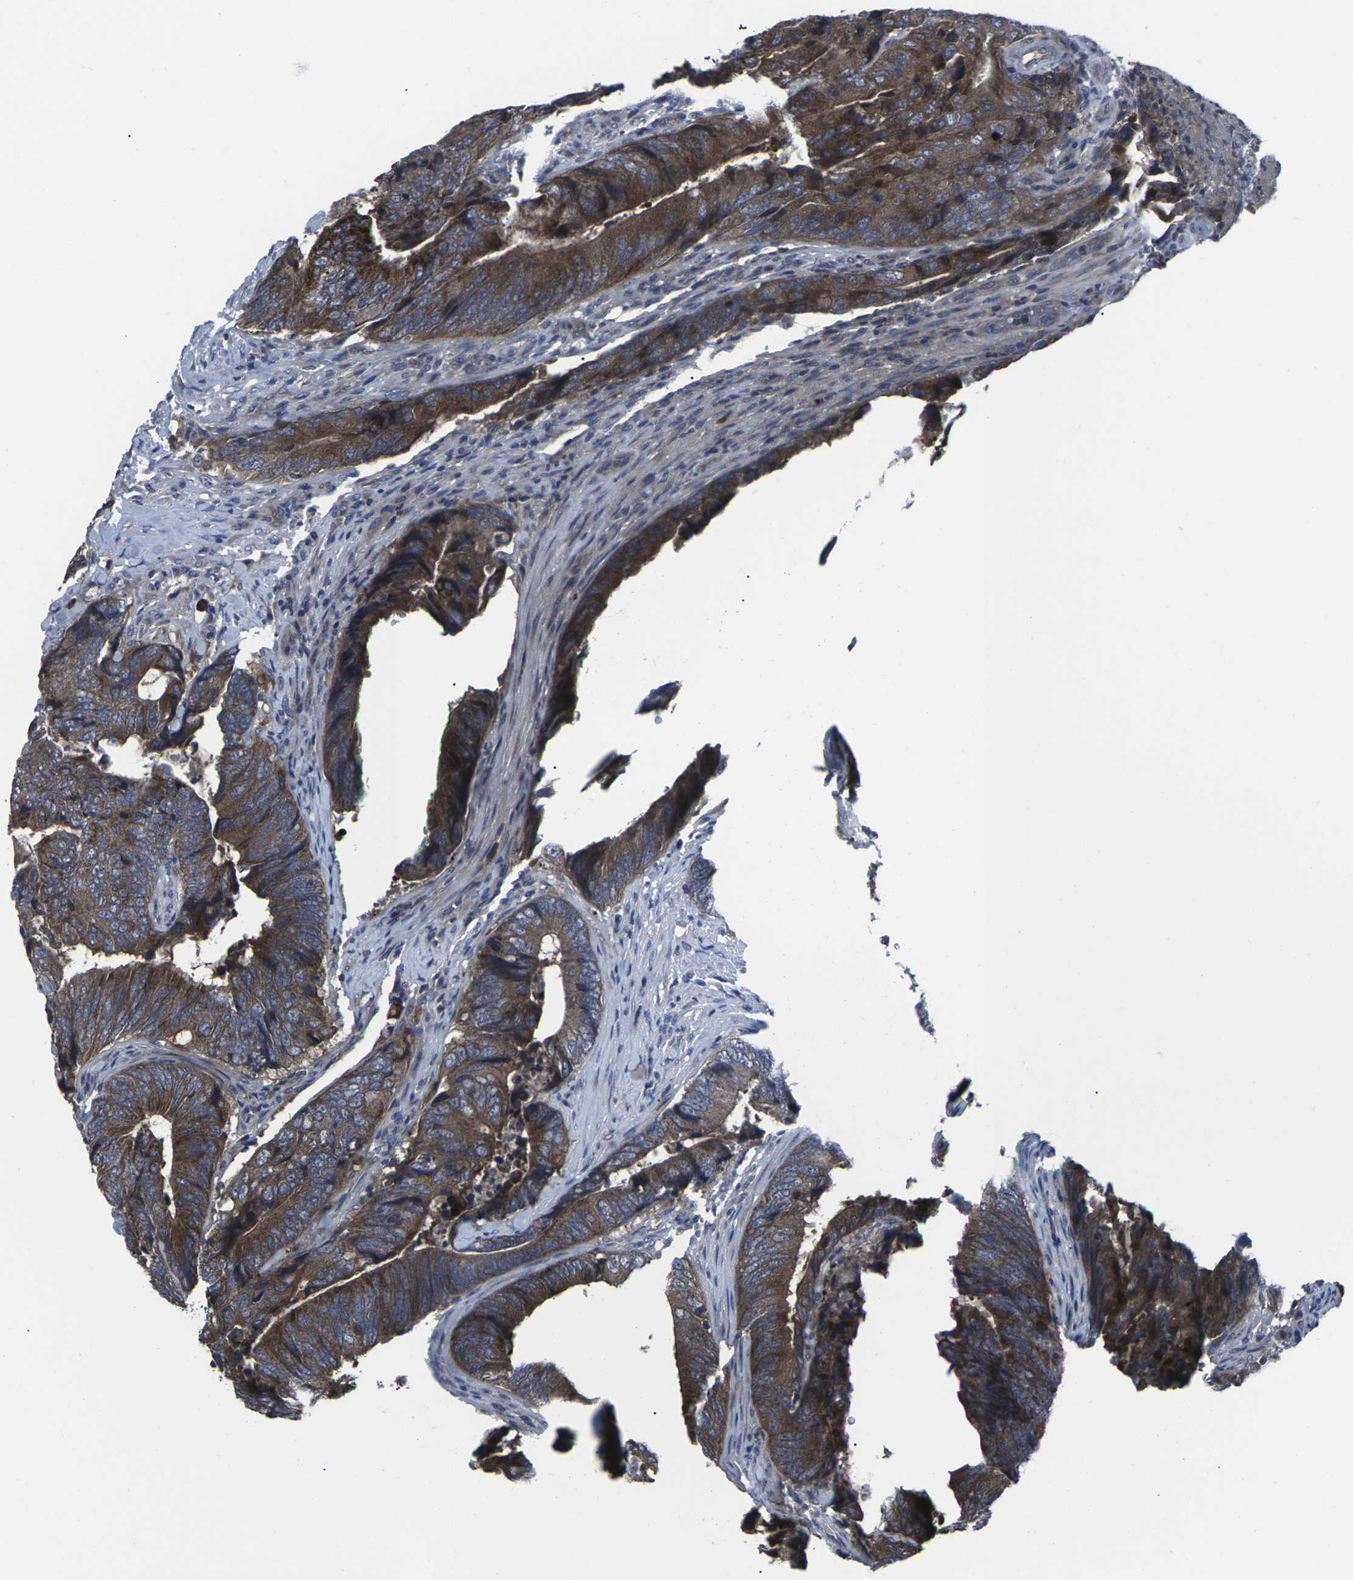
{"staining": {"intensity": "strong", "quantity": ">75%", "location": "cytoplasmic/membranous"}, "tissue": "colorectal cancer", "cell_type": "Tumor cells", "image_type": "cancer", "snomed": [{"axis": "morphology", "description": "Normal tissue, NOS"}, {"axis": "morphology", "description": "Adenocarcinoma, NOS"}, {"axis": "topography", "description": "Colon"}], "caption": "Strong cytoplasmic/membranous protein staining is present in about >75% of tumor cells in colorectal cancer (adenocarcinoma).", "gene": "HPRT1", "patient": {"sex": "male", "age": 56}}